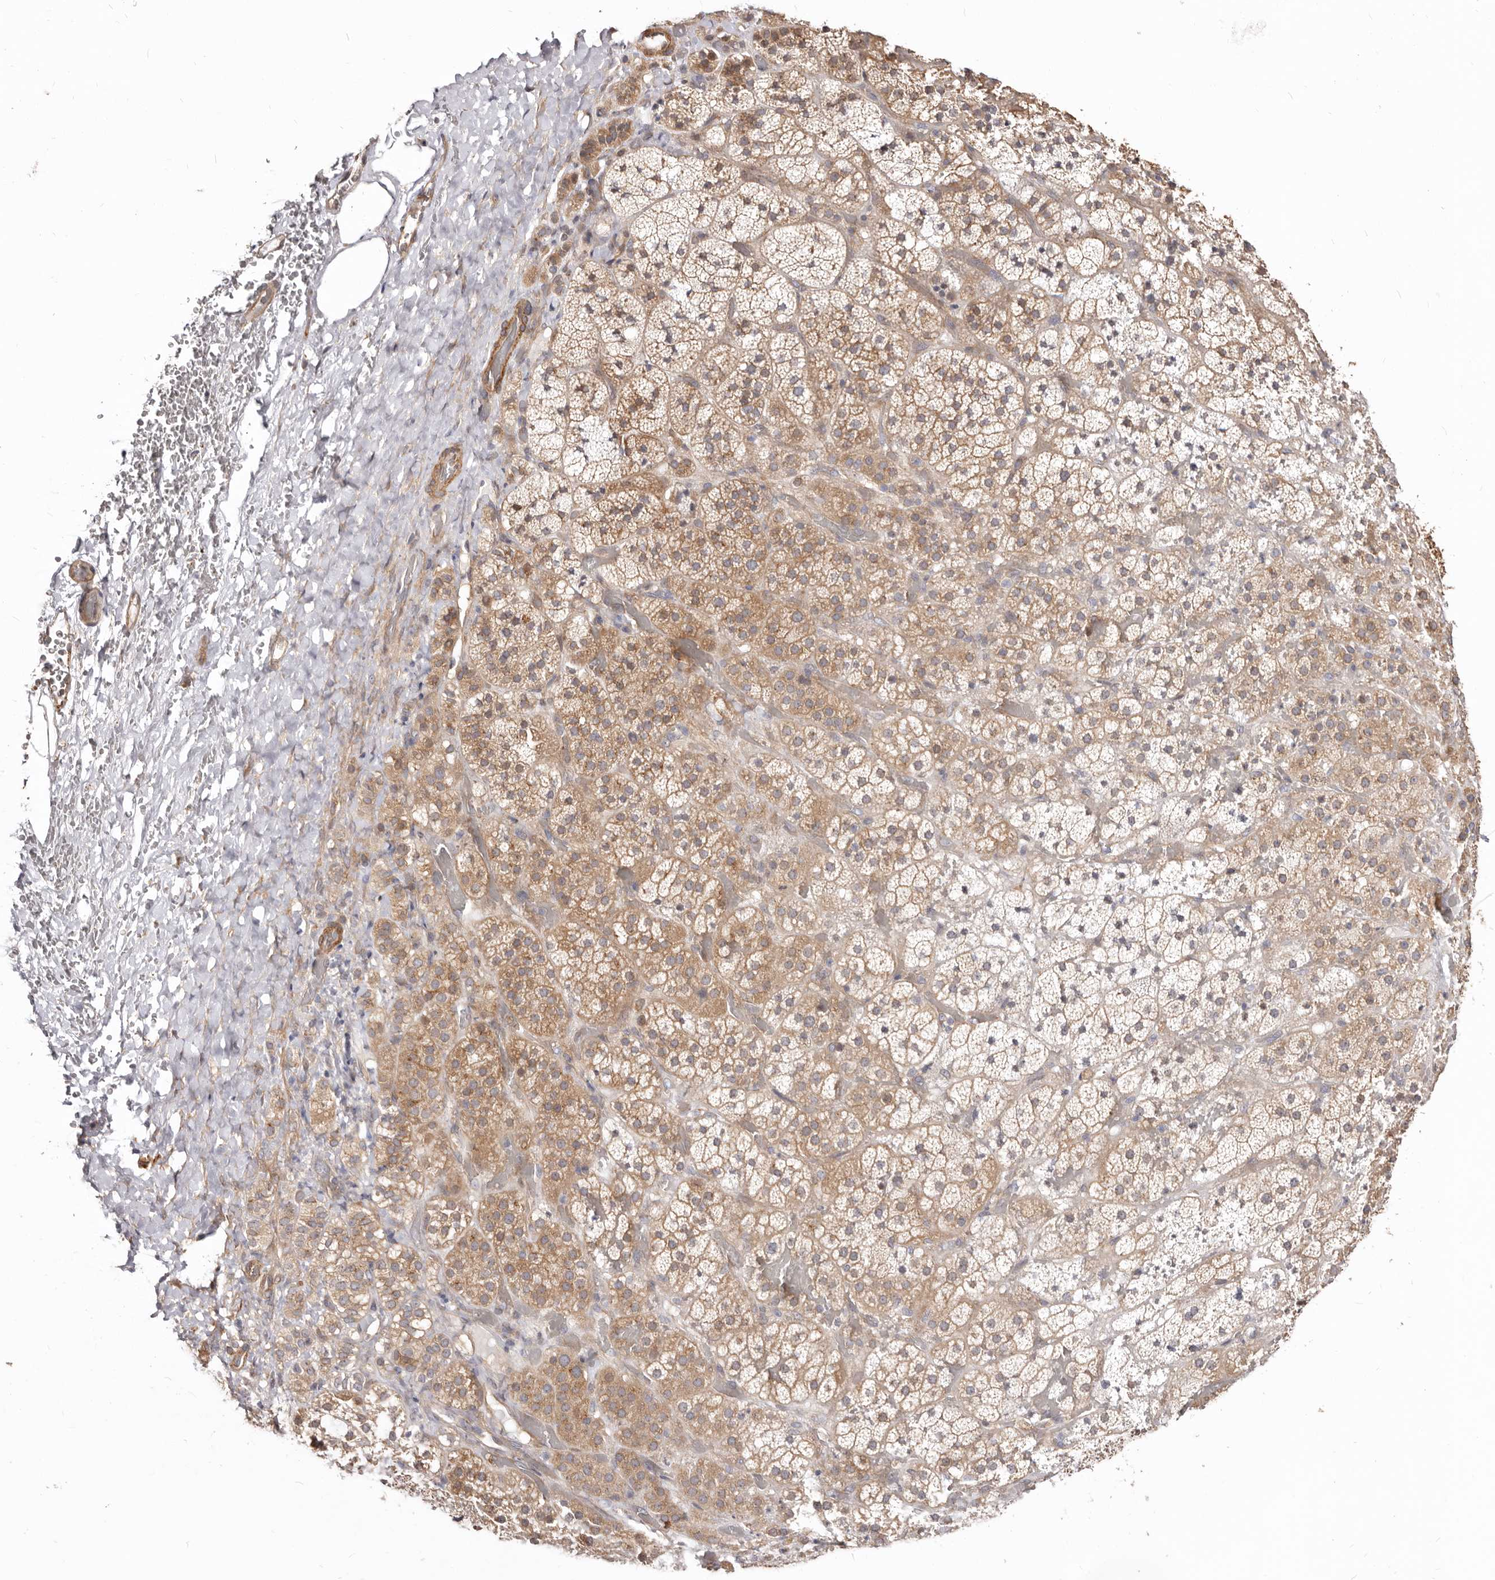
{"staining": {"intensity": "moderate", "quantity": ">75%", "location": "cytoplasmic/membranous"}, "tissue": "adrenal gland", "cell_type": "Glandular cells", "image_type": "normal", "snomed": [{"axis": "morphology", "description": "Normal tissue, NOS"}, {"axis": "topography", "description": "Adrenal gland"}], "caption": "Glandular cells demonstrate medium levels of moderate cytoplasmic/membranous staining in about >75% of cells in normal human adrenal gland.", "gene": "GPATCH4", "patient": {"sex": "male", "age": 57}}